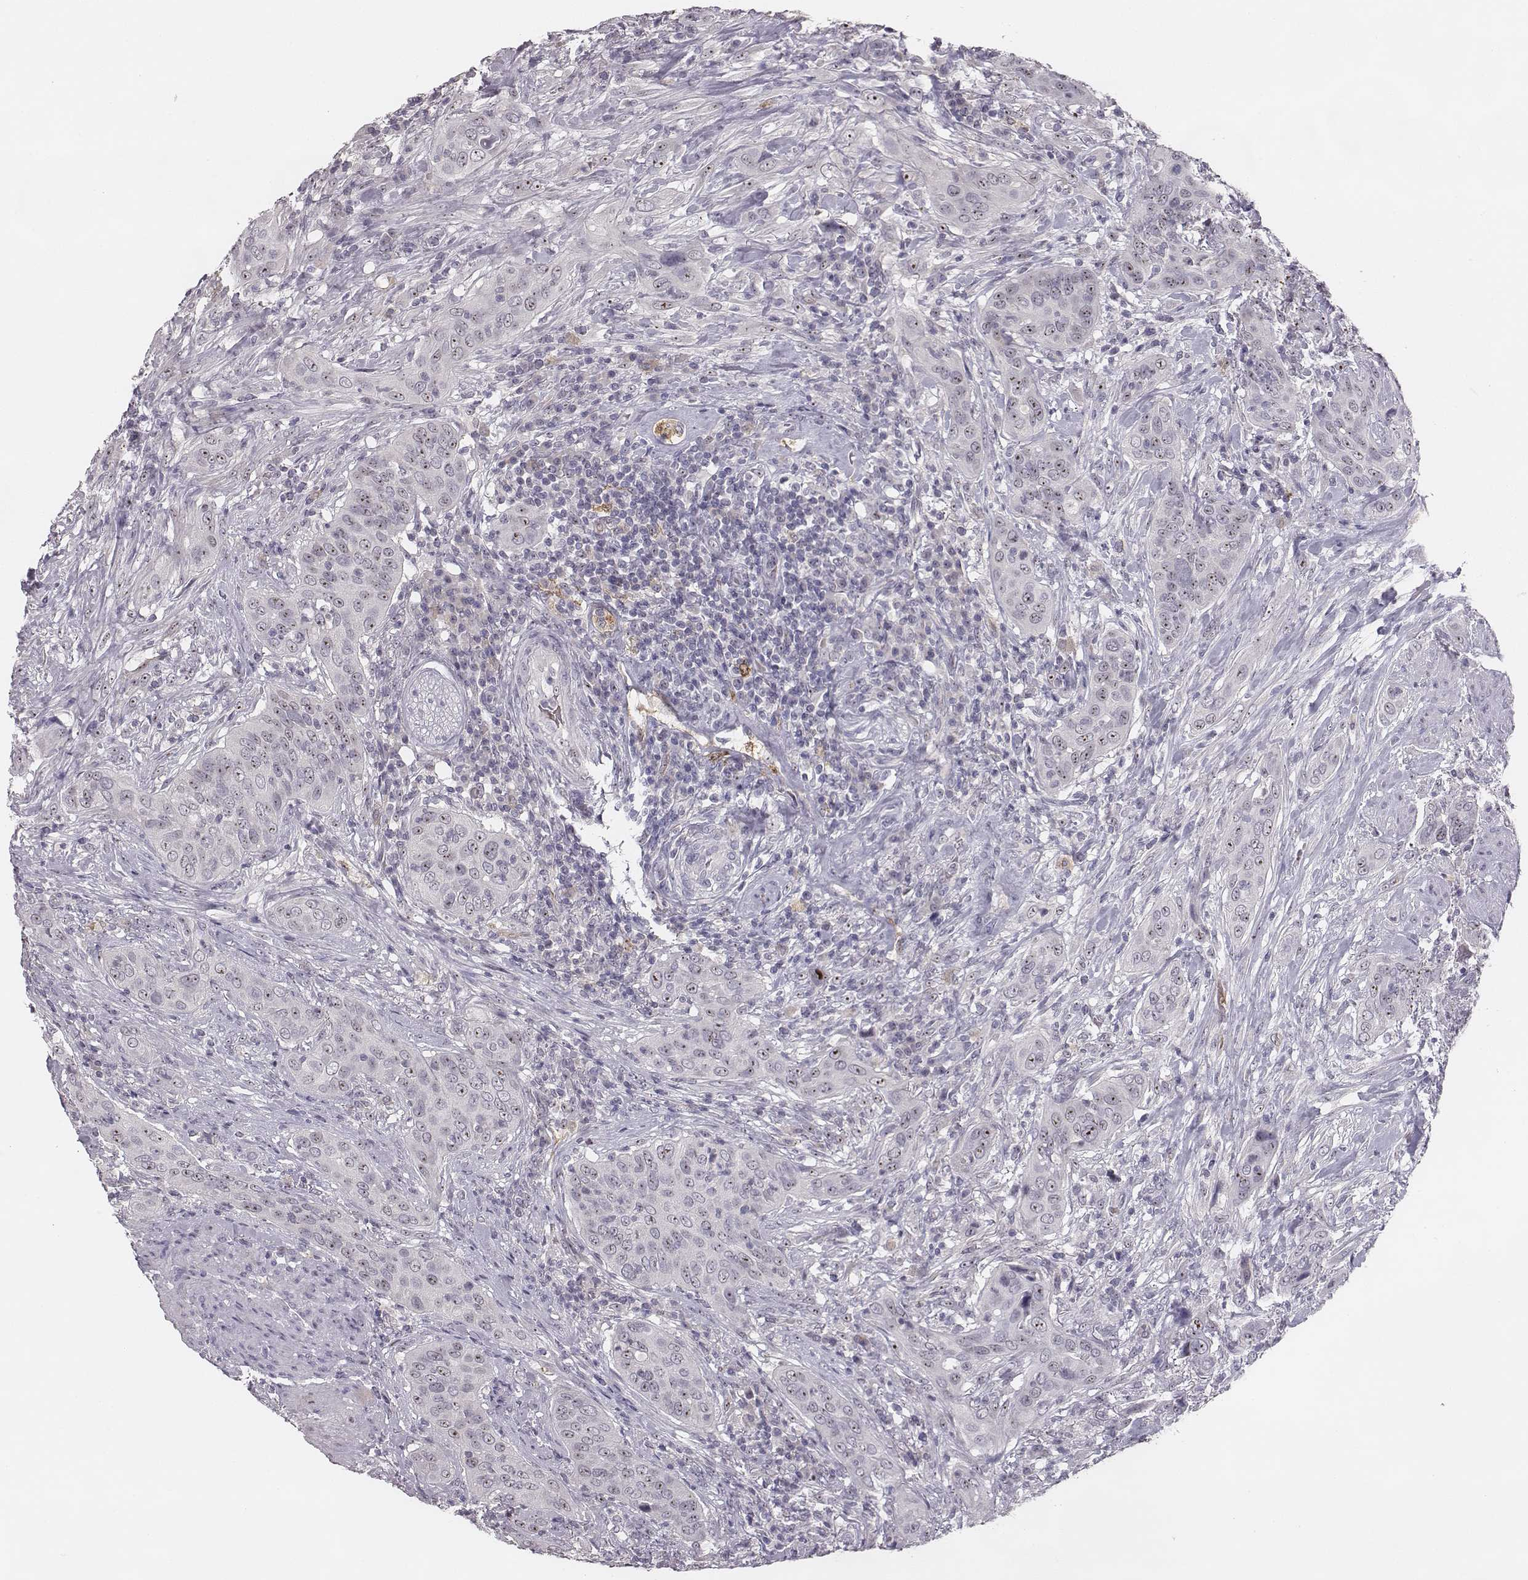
{"staining": {"intensity": "moderate", "quantity": "25%-75%", "location": "nuclear"}, "tissue": "urothelial cancer", "cell_type": "Tumor cells", "image_type": "cancer", "snomed": [{"axis": "morphology", "description": "Urothelial carcinoma, High grade"}, {"axis": "topography", "description": "Urinary bladder"}], "caption": "The micrograph demonstrates a brown stain indicating the presence of a protein in the nuclear of tumor cells in urothelial cancer. (Stains: DAB (3,3'-diaminobenzidine) in brown, nuclei in blue, Microscopy: brightfield microscopy at high magnification).", "gene": "NIFK", "patient": {"sex": "male", "age": 82}}